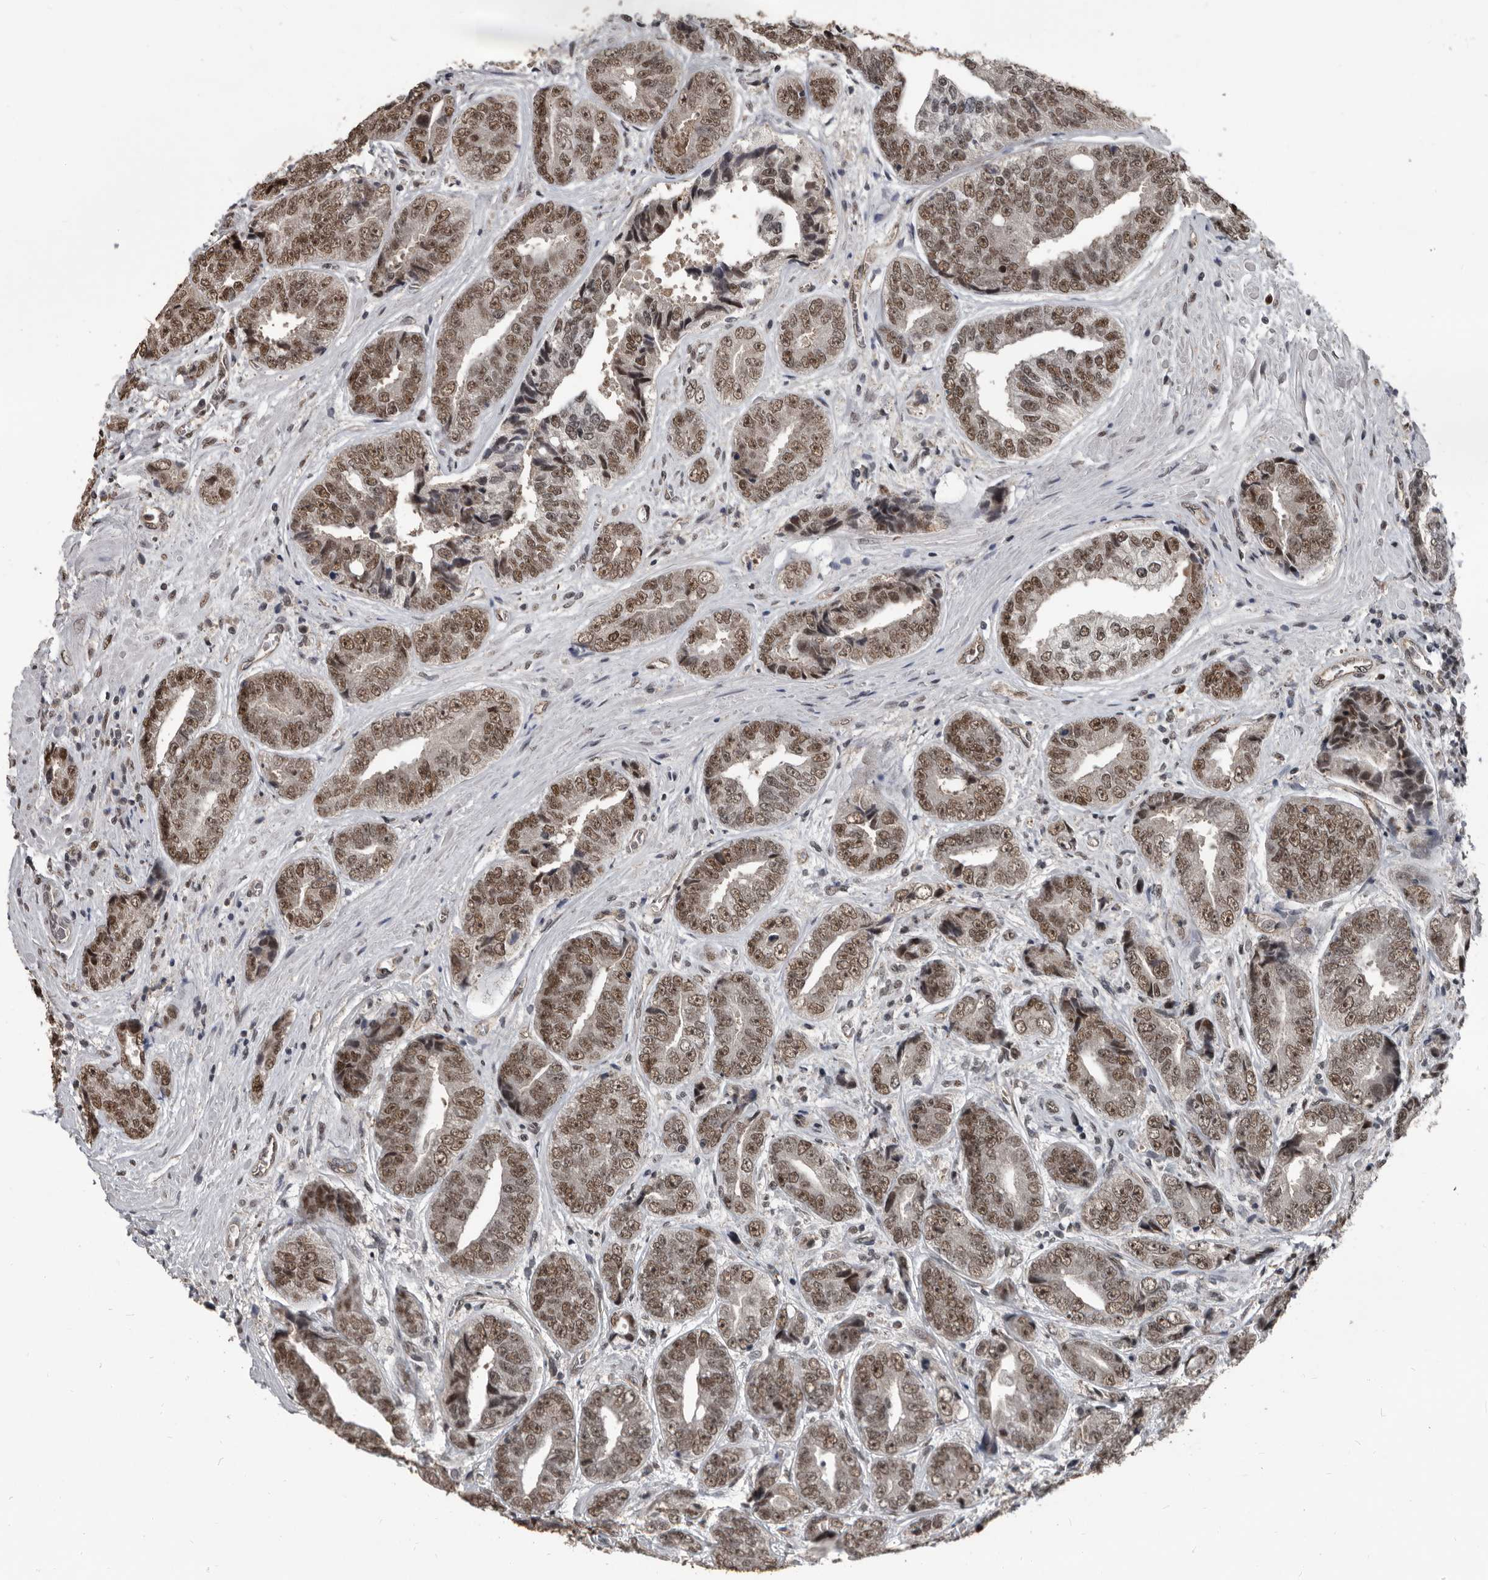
{"staining": {"intensity": "moderate", "quantity": ">75%", "location": "nuclear"}, "tissue": "prostate cancer", "cell_type": "Tumor cells", "image_type": "cancer", "snomed": [{"axis": "morphology", "description": "Adenocarcinoma, High grade"}, {"axis": "topography", "description": "Prostate"}], "caption": "A medium amount of moderate nuclear expression is present in about >75% of tumor cells in high-grade adenocarcinoma (prostate) tissue.", "gene": "CHD1L", "patient": {"sex": "male", "age": 61}}